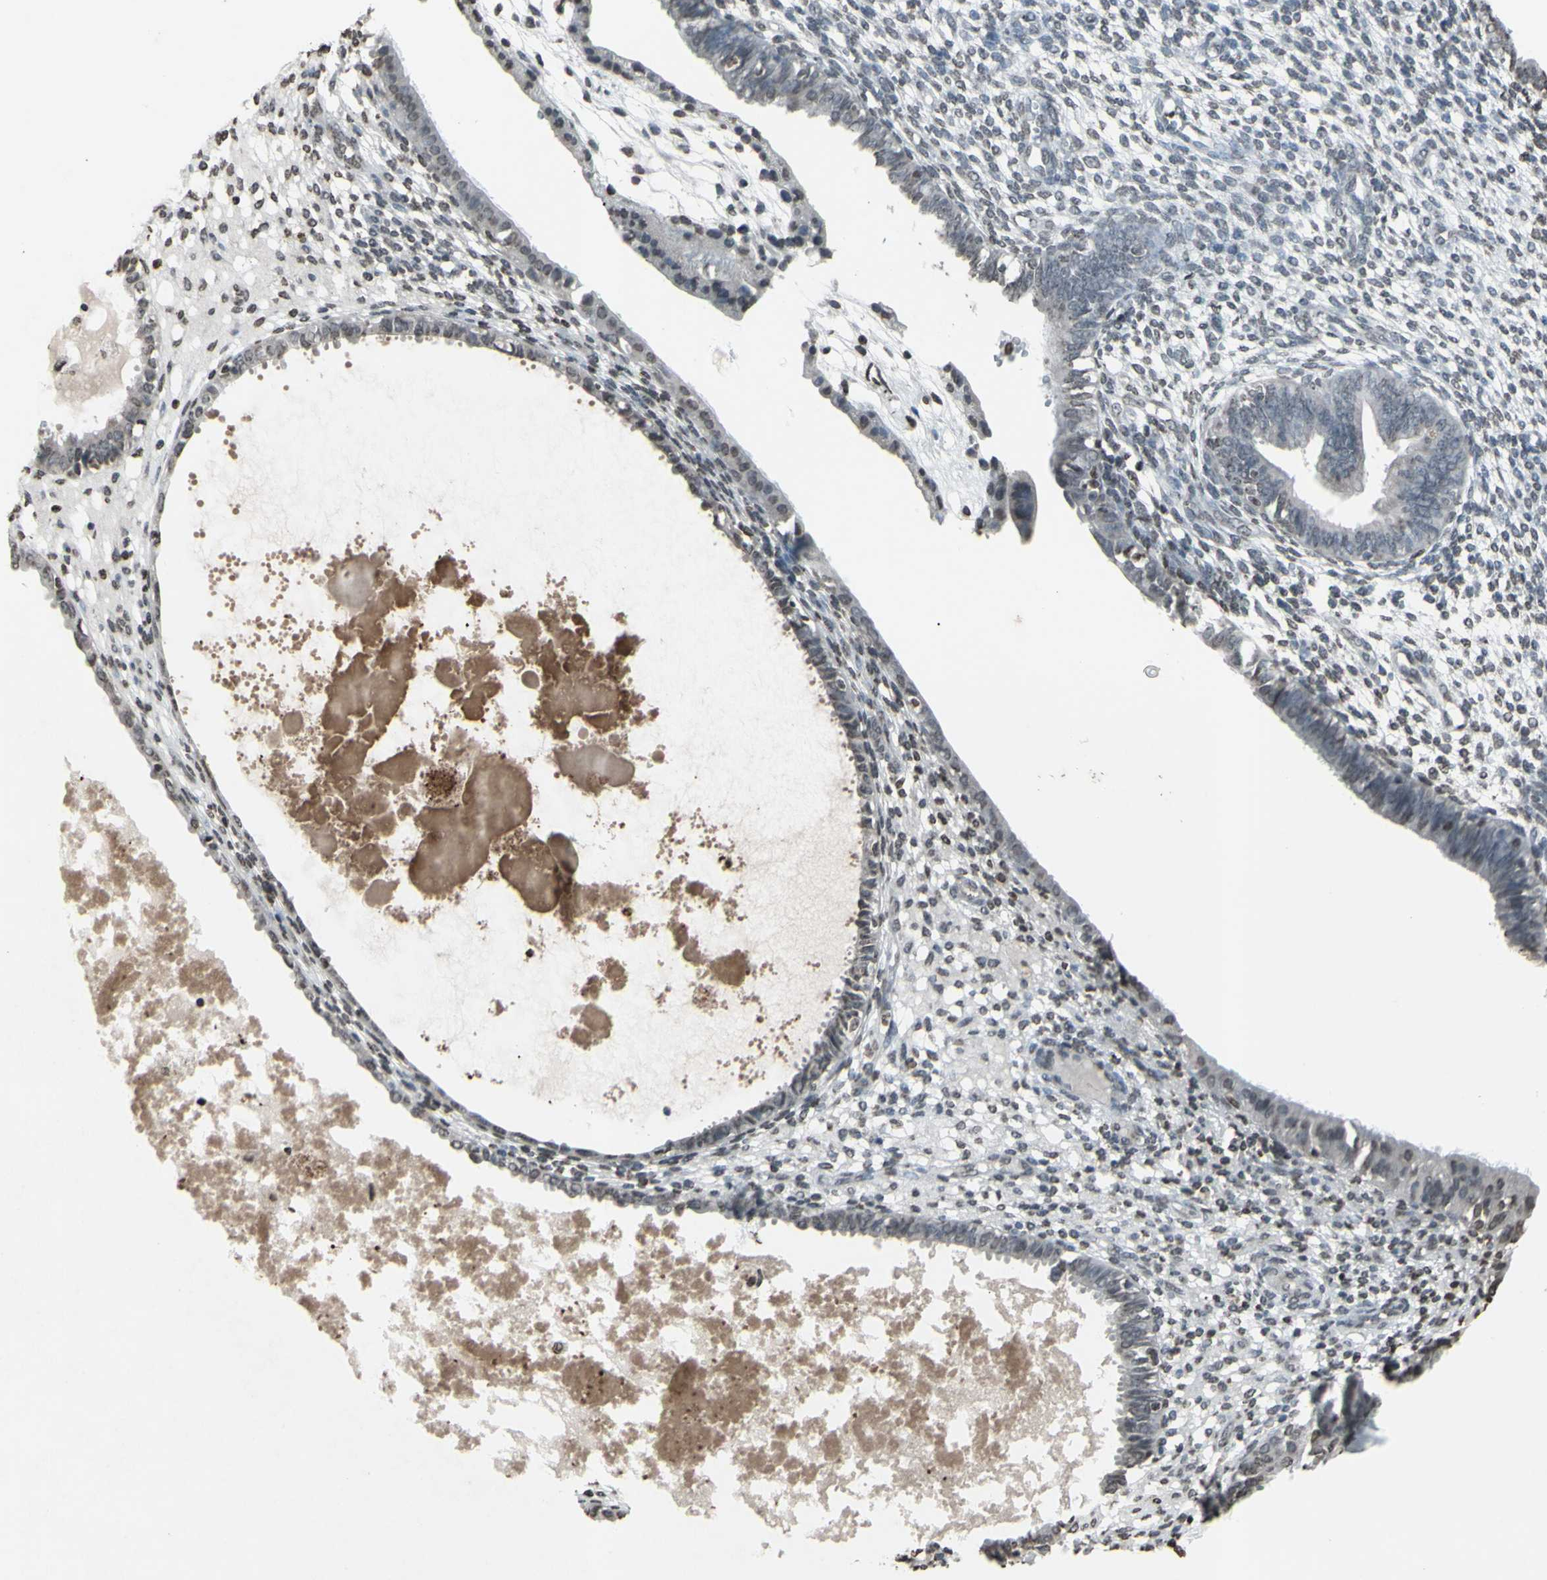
{"staining": {"intensity": "weak", "quantity": "<25%", "location": "nuclear"}, "tissue": "endometrium", "cell_type": "Cells in endometrial stroma", "image_type": "normal", "snomed": [{"axis": "morphology", "description": "Normal tissue, NOS"}, {"axis": "topography", "description": "Endometrium"}], "caption": "Benign endometrium was stained to show a protein in brown. There is no significant expression in cells in endometrial stroma. (DAB immunohistochemistry (IHC) visualized using brightfield microscopy, high magnification).", "gene": "CD79B", "patient": {"sex": "female", "age": 61}}